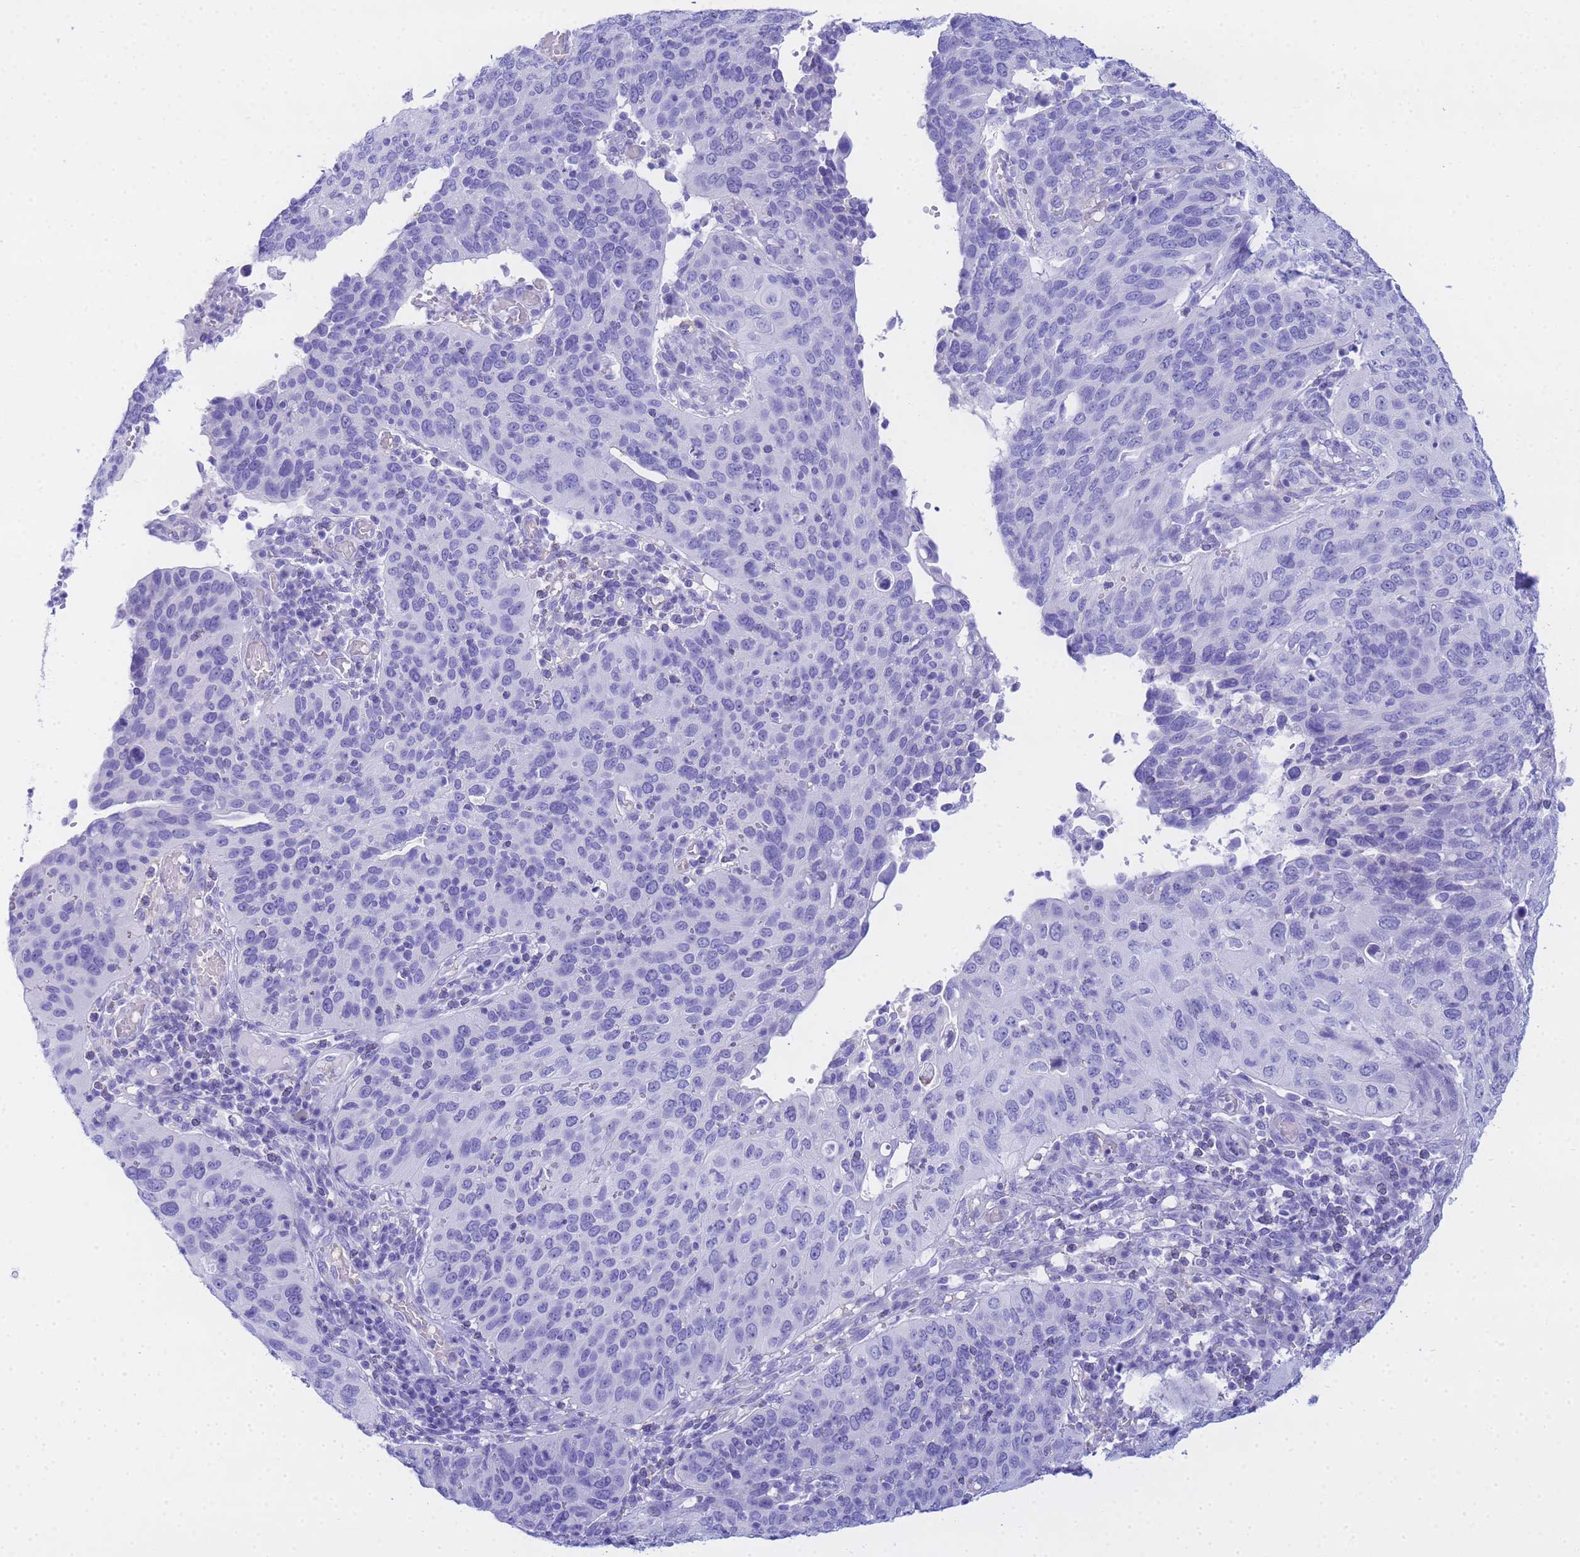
{"staining": {"intensity": "negative", "quantity": "none", "location": "none"}, "tissue": "cervical cancer", "cell_type": "Tumor cells", "image_type": "cancer", "snomed": [{"axis": "morphology", "description": "Squamous cell carcinoma, NOS"}, {"axis": "topography", "description": "Cervix"}], "caption": "DAB immunohistochemical staining of human cervical squamous cell carcinoma exhibits no significant staining in tumor cells. Brightfield microscopy of immunohistochemistry (IHC) stained with DAB (3,3'-diaminobenzidine) (brown) and hematoxylin (blue), captured at high magnification.", "gene": "AQP12A", "patient": {"sex": "female", "age": 36}}